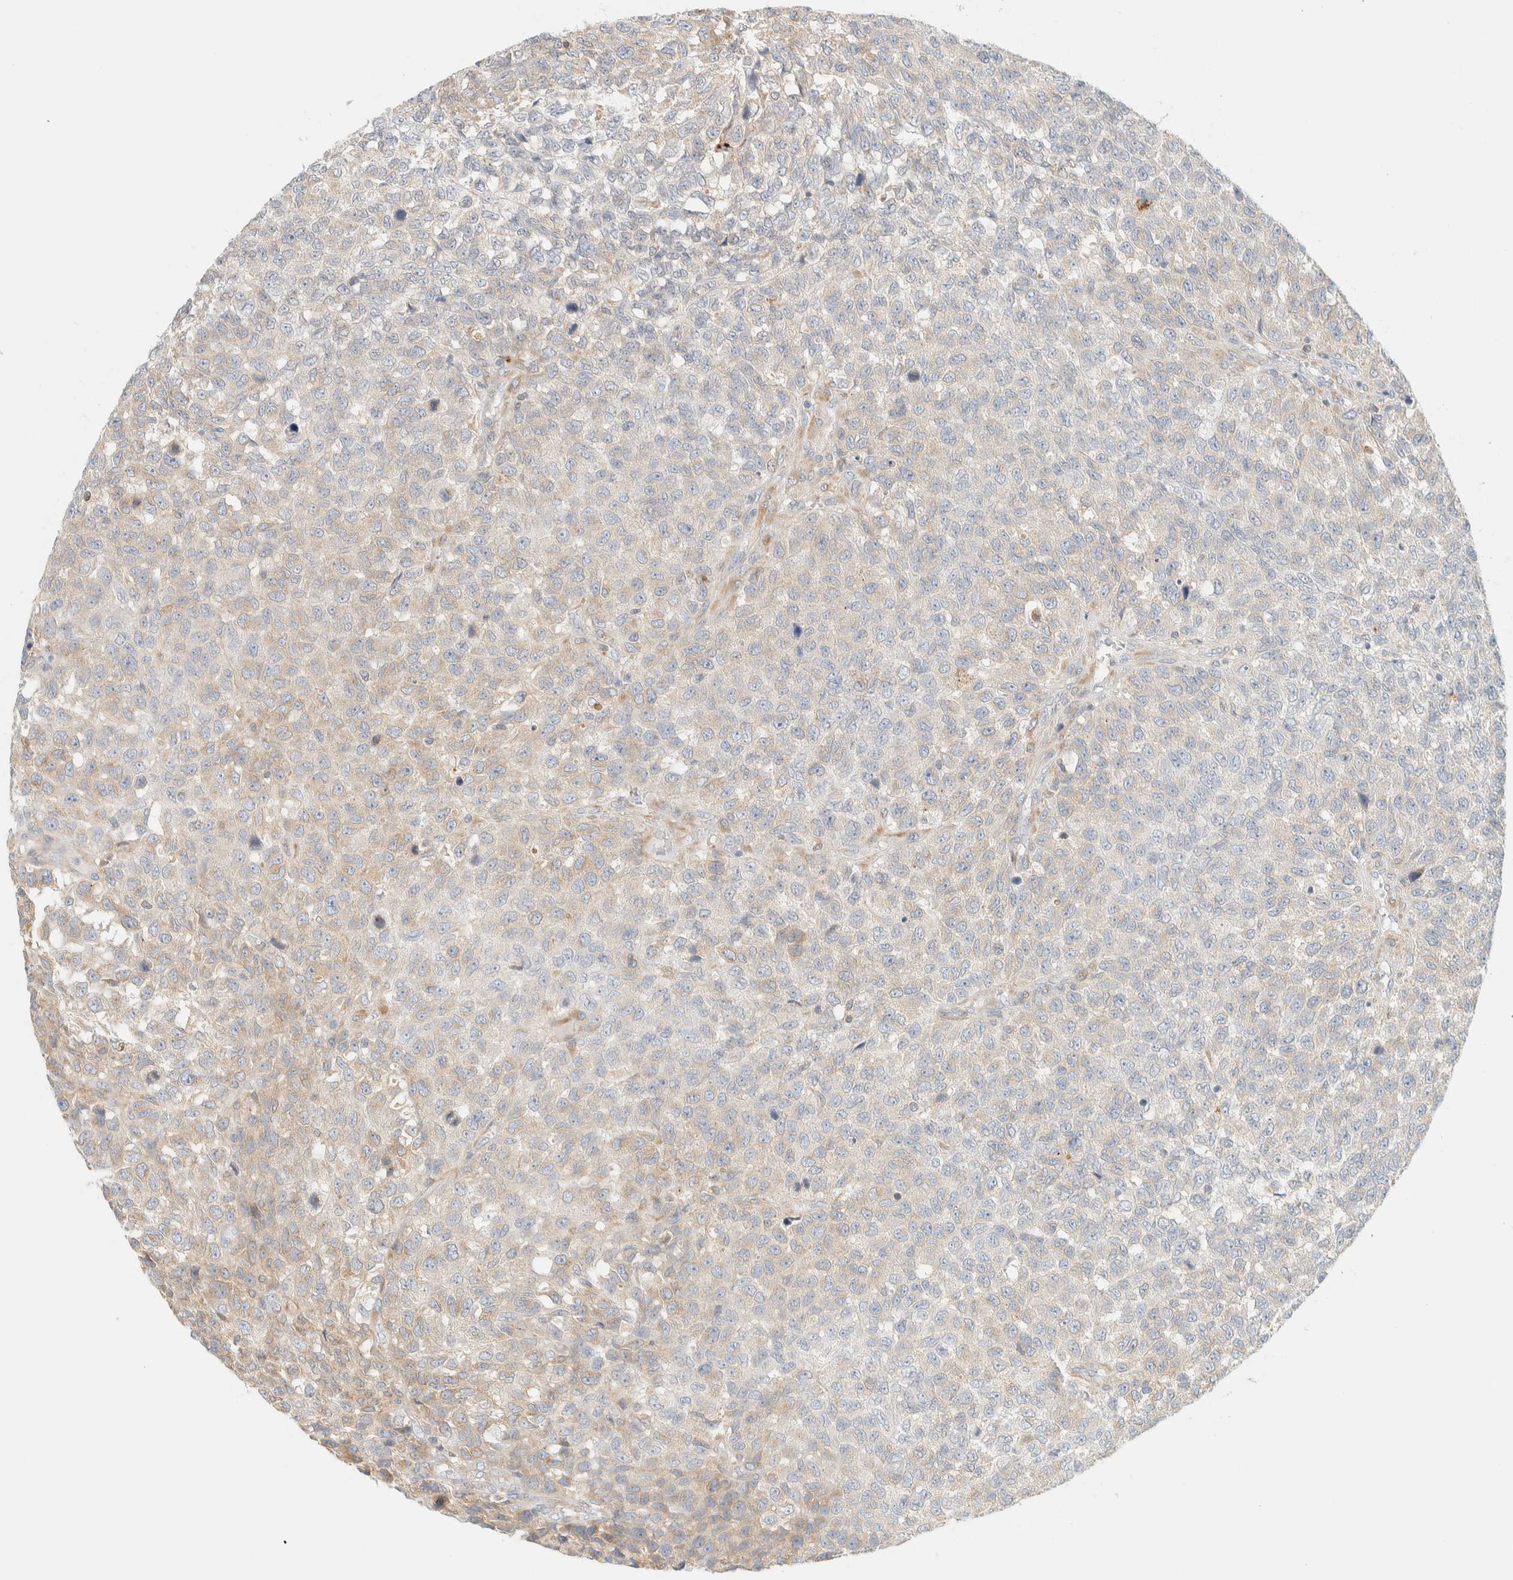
{"staining": {"intensity": "weak", "quantity": "25%-75%", "location": "cytoplasmic/membranous"}, "tissue": "testis cancer", "cell_type": "Tumor cells", "image_type": "cancer", "snomed": [{"axis": "morphology", "description": "Seminoma, NOS"}, {"axis": "topography", "description": "Testis"}], "caption": "Immunohistochemical staining of human seminoma (testis) demonstrates low levels of weak cytoplasmic/membranous expression in about 25%-75% of tumor cells. Nuclei are stained in blue.", "gene": "NT5C", "patient": {"sex": "male", "age": 59}}